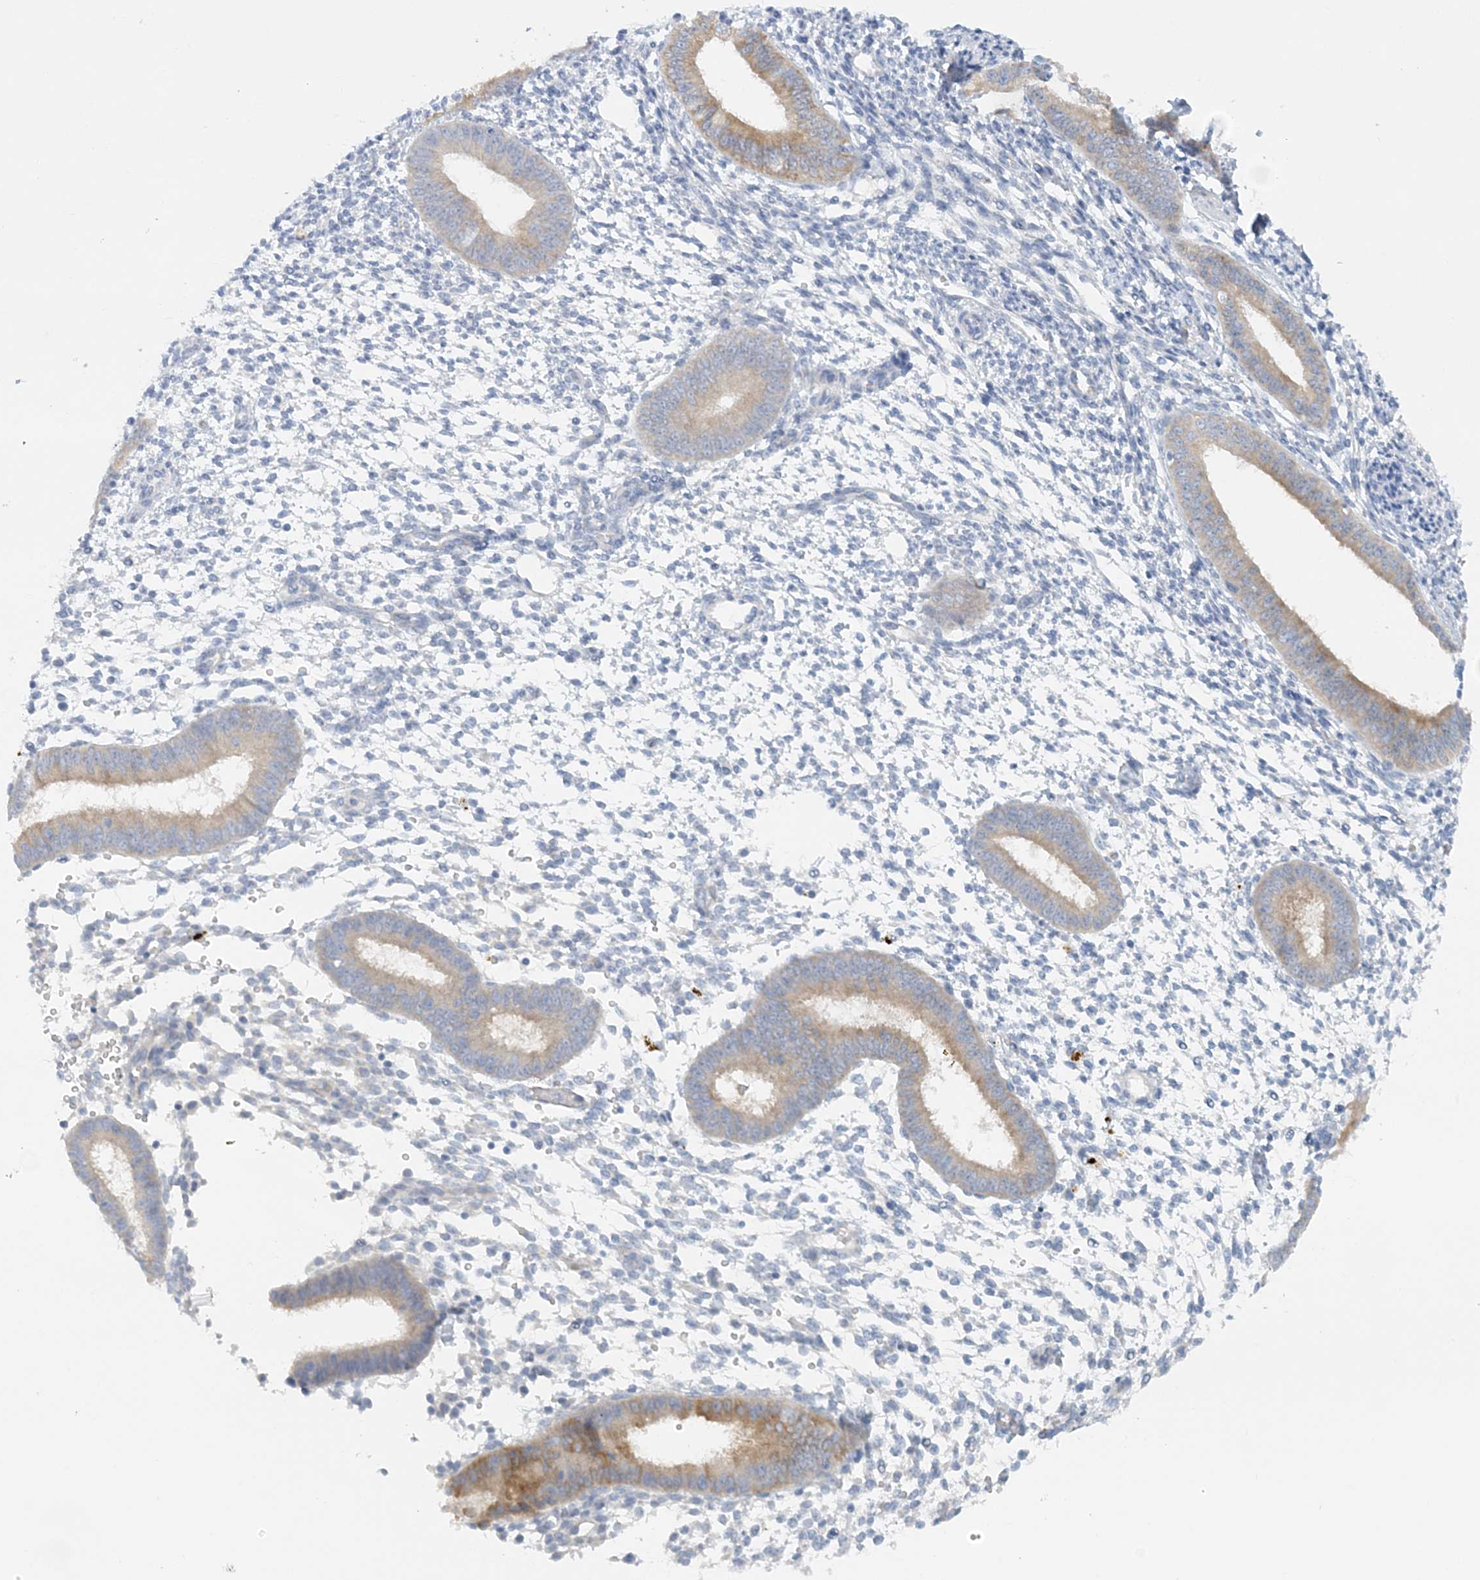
{"staining": {"intensity": "negative", "quantity": "none", "location": "none"}, "tissue": "endometrium", "cell_type": "Cells in endometrial stroma", "image_type": "normal", "snomed": [{"axis": "morphology", "description": "Normal tissue, NOS"}, {"axis": "topography", "description": "Uterus"}, {"axis": "topography", "description": "Endometrium"}], "caption": "A high-resolution photomicrograph shows immunohistochemistry (IHC) staining of unremarkable endometrium, which displays no significant positivity in cells in endometrial stroma.", "gene": "ENSG00000288637", "patient": {"sex": "female", "age": 48}}